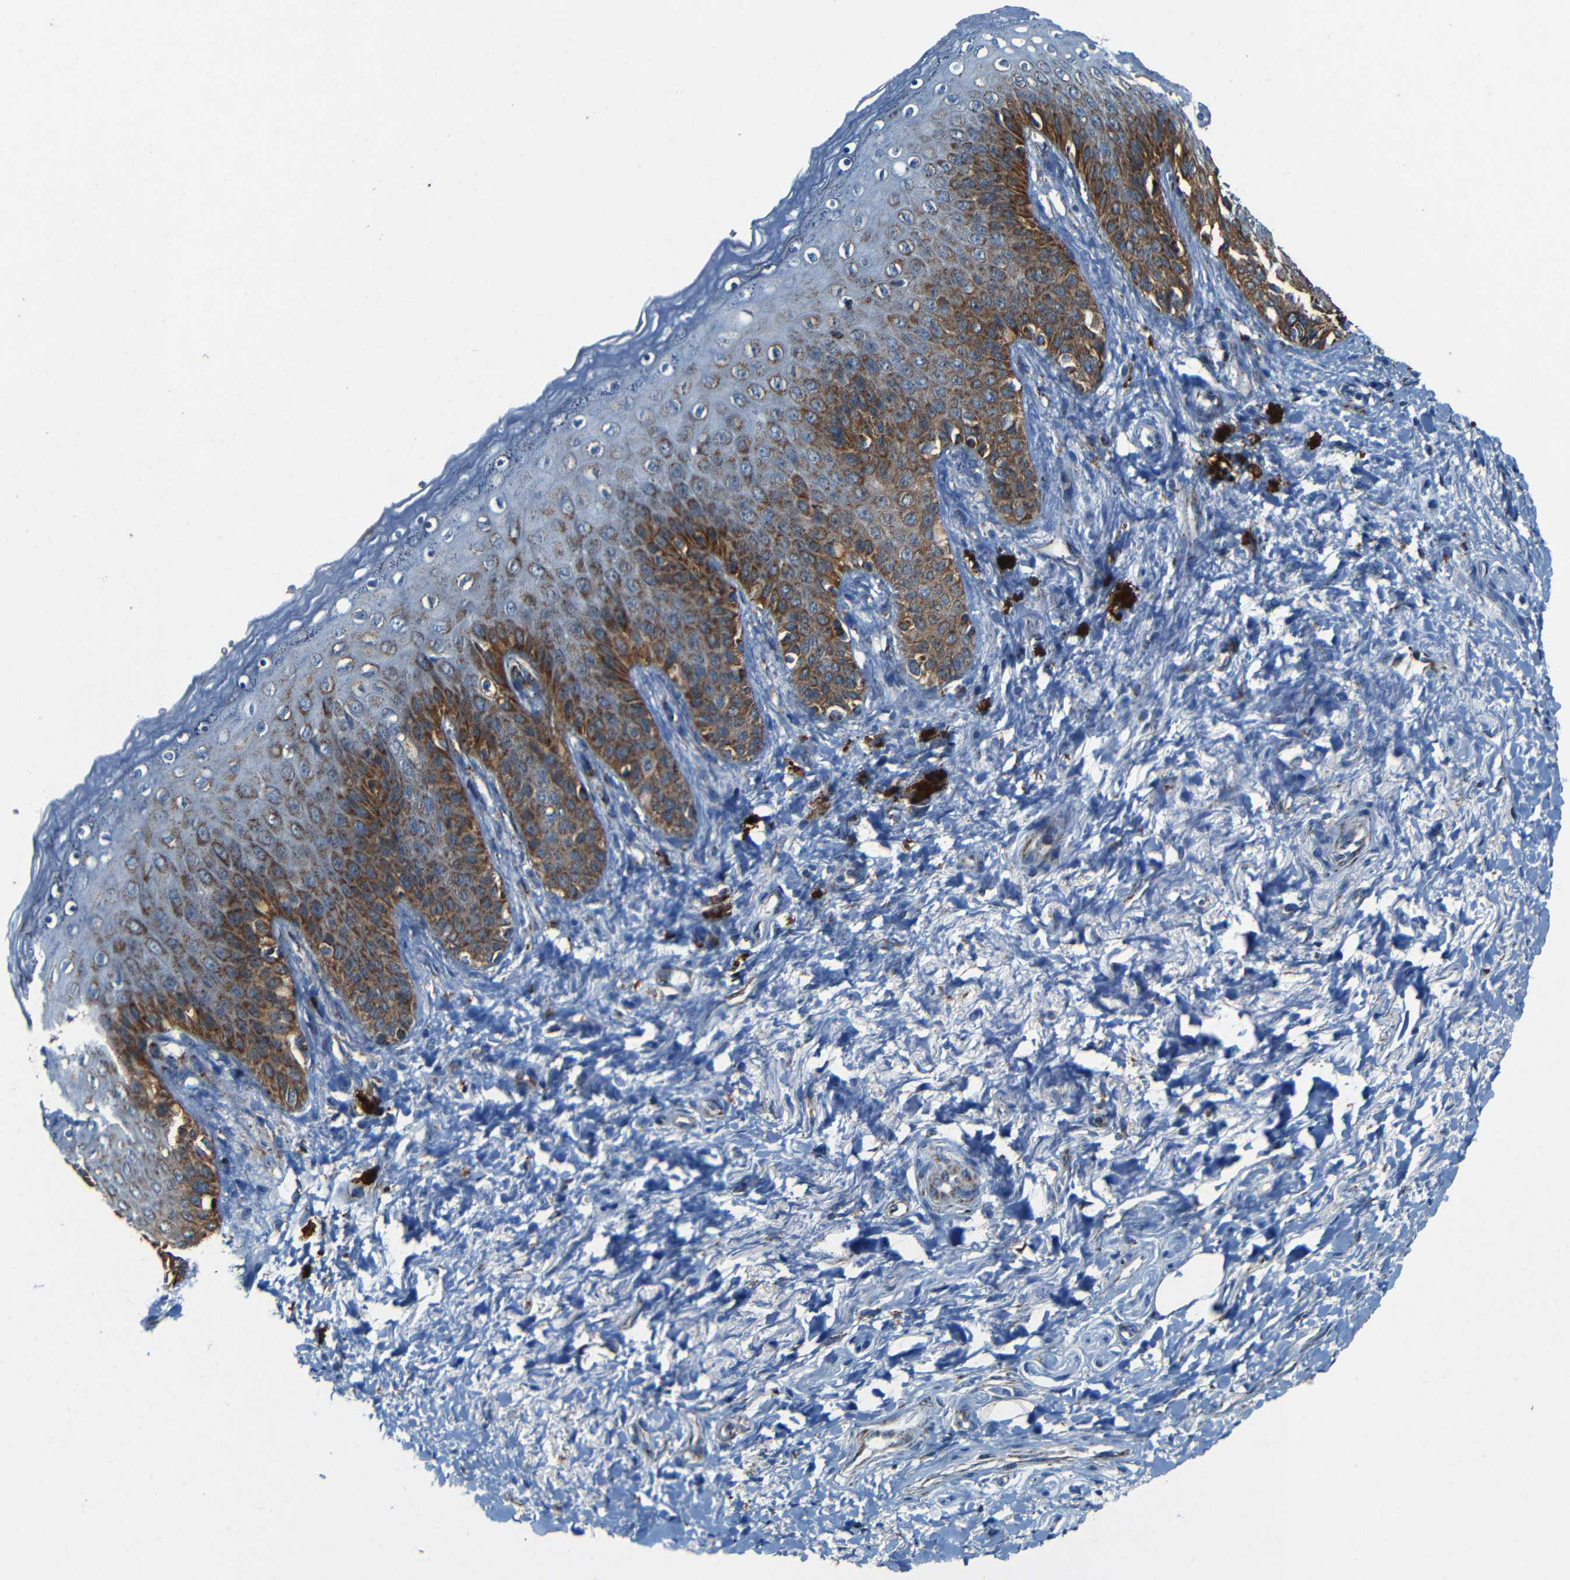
{"staining": {"intensity": "strong", "quantity": ">75%", "location": "cytoplasmic/membranous"}, "tissue": "skin", "cell_type": "Epidermal cells", "image_type": "normal", "snomed": [{"axis": "morphology", "description": "Normal tissue, NOS"}, {"axis": "topography", "description": "Anal"}], "caption": "A high amount of strong cytoplasmic/membranous positivity is seen in about >75% of epidermal cells in unremarkable skin.", "gene": "WSCD2", "patient": {"sex": "female", "age": 46}}